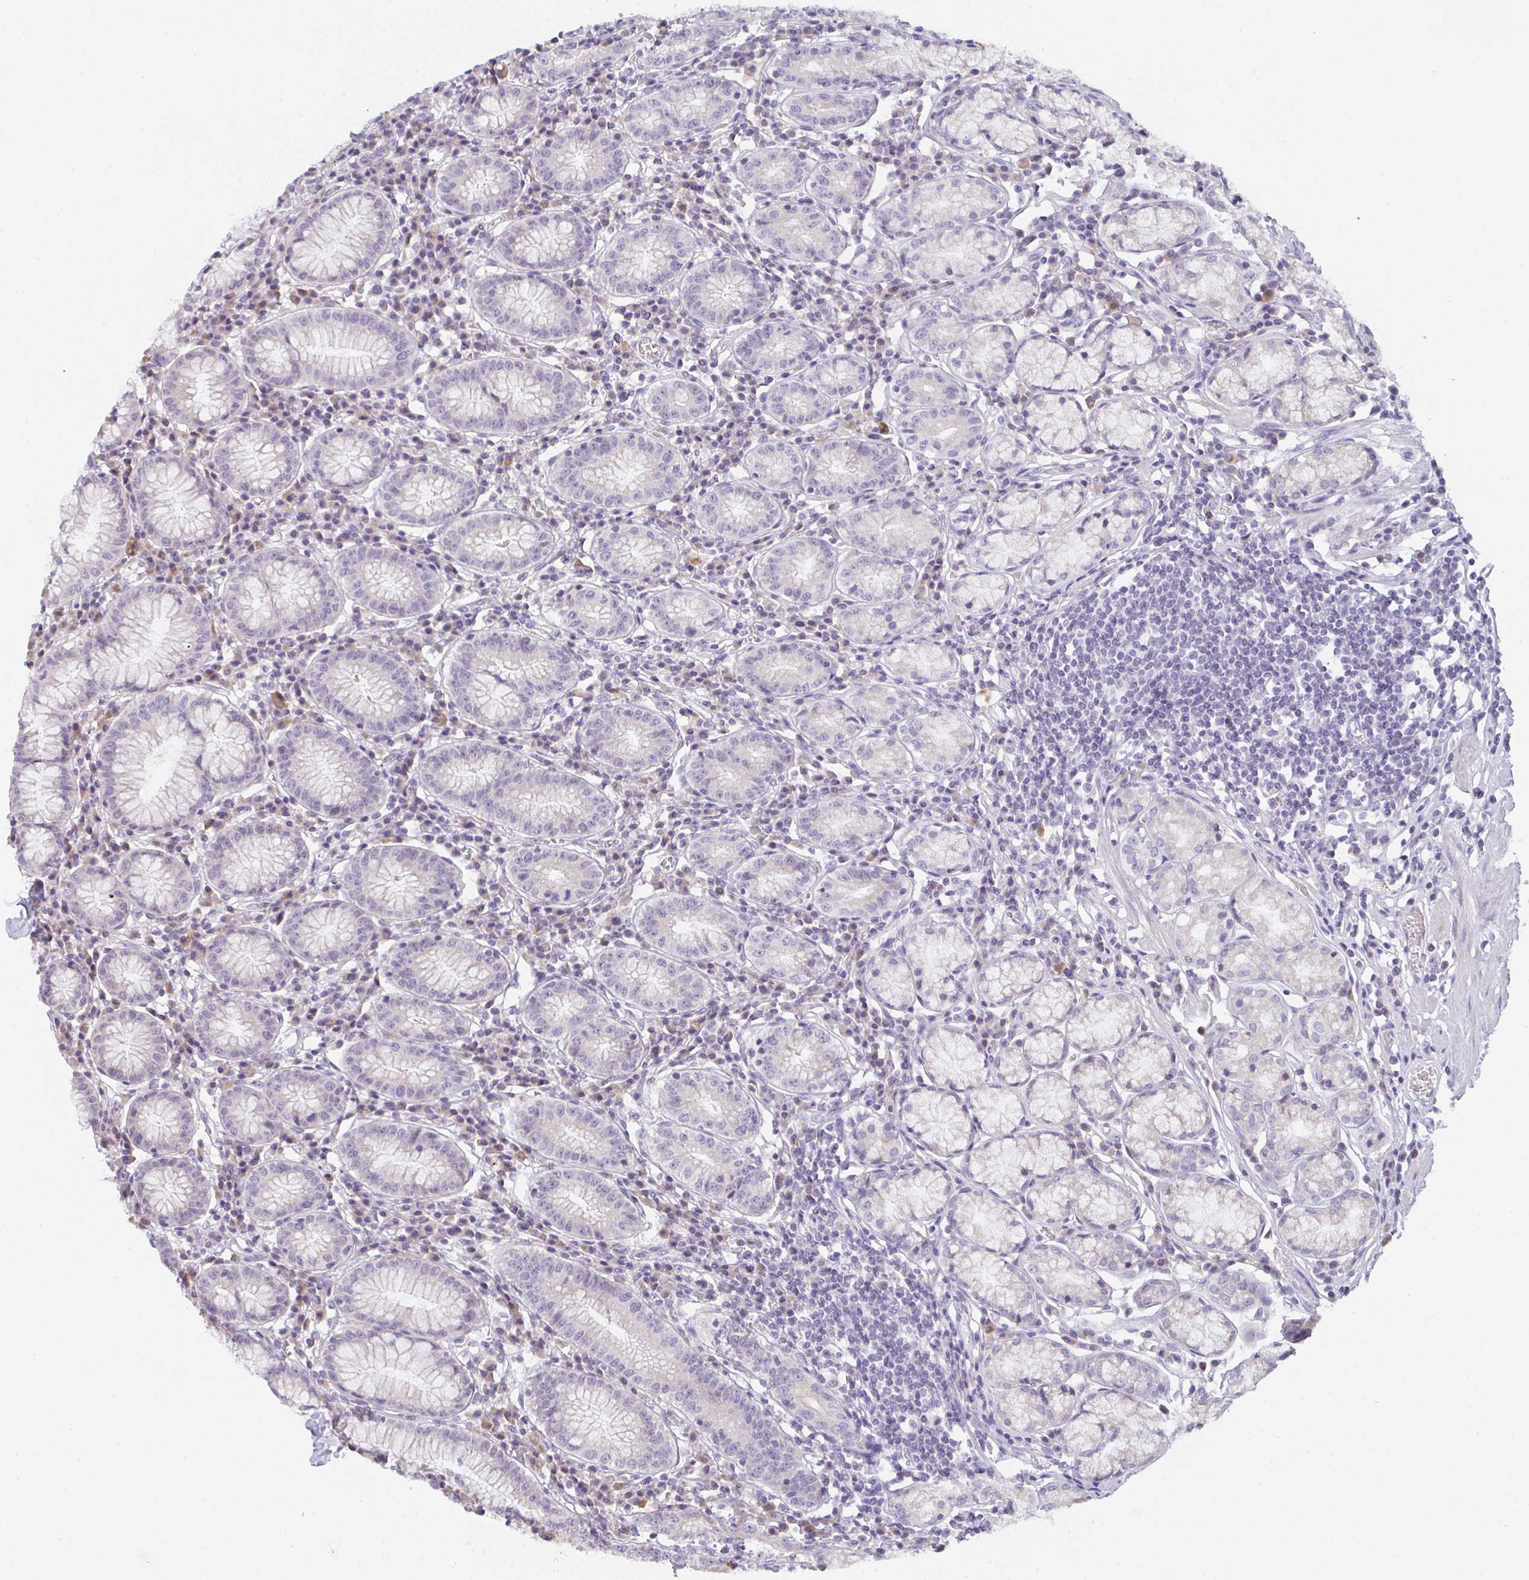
{"staining": {"intensity": "negative", "quantity": "none", "location": "none"}, "tissue": "stomach", "cell_type": "Glandular cells", "image_type": "normal", "snomed": [{"axis": "morphology", "description": "Normal tissue, NOS"}, {"axis": "topography", "description": "Stomach"}], "caption": "Glandular cells are negative for protein expression in unremarkable human stomach. (DAB immunohistochemistry (IHC), high magnification).", "gene": "CACNA1S", "patient": {"sex": "male", "age": 55}}